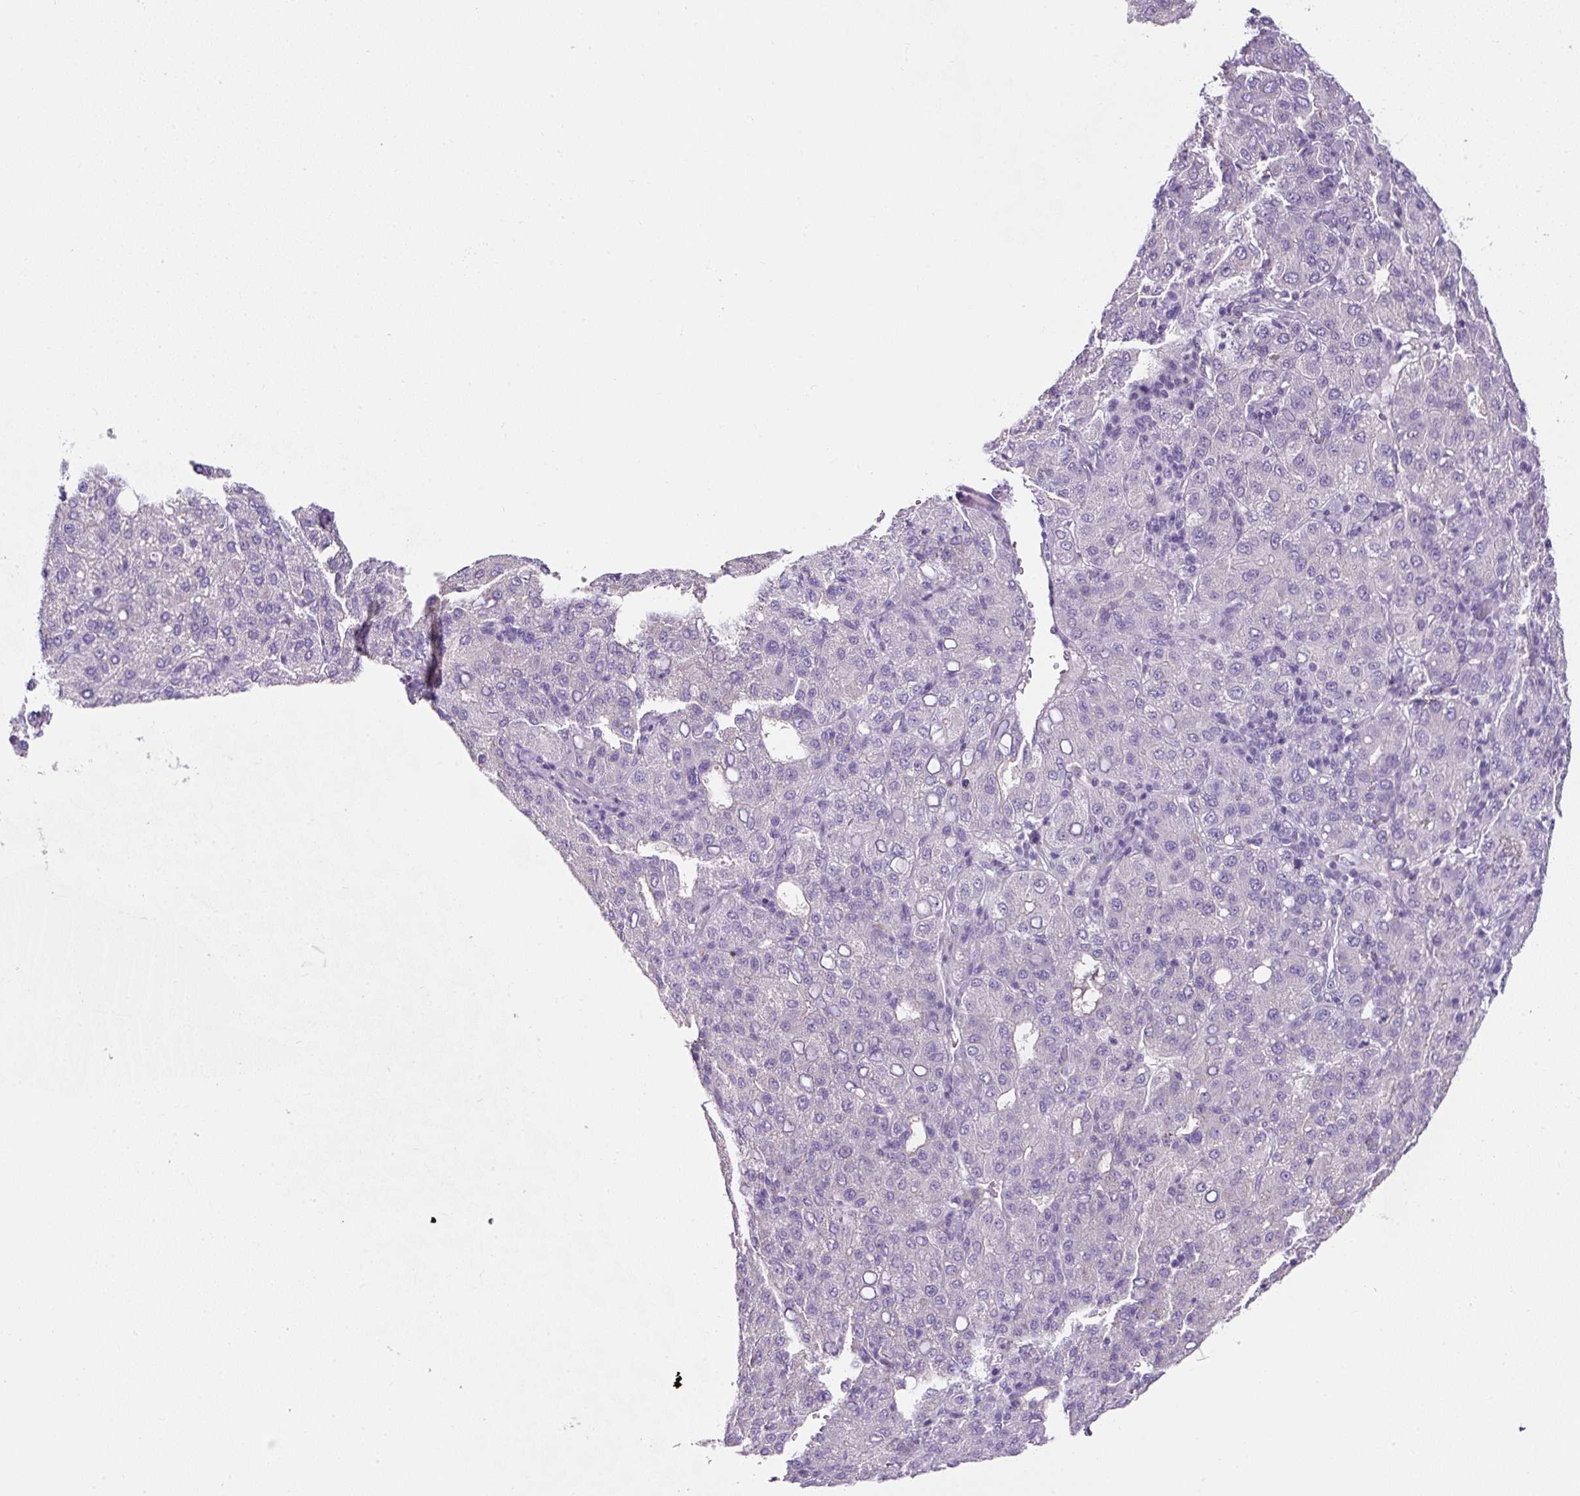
{"staining": {"intensity": "negative", "quantity": "none", "location": "none"}, "tissue": "liver cancer", "cell_type": "Tumor cells", "image_type": "cancer", "snomed": [{"axis": "morphology", "description": "Carcinoma, Hepatocellular, NOS"}, {"axis": "topography", "description": "Liver"}], "caption": "Tumor cells show no significant protein expression in liver hepatocellular carcinoma. (DAB IHC visualized using brightfield microscopy, high magnification).", "gene": "OR14A2", "patient": {"sex": "male", "age": 65}}